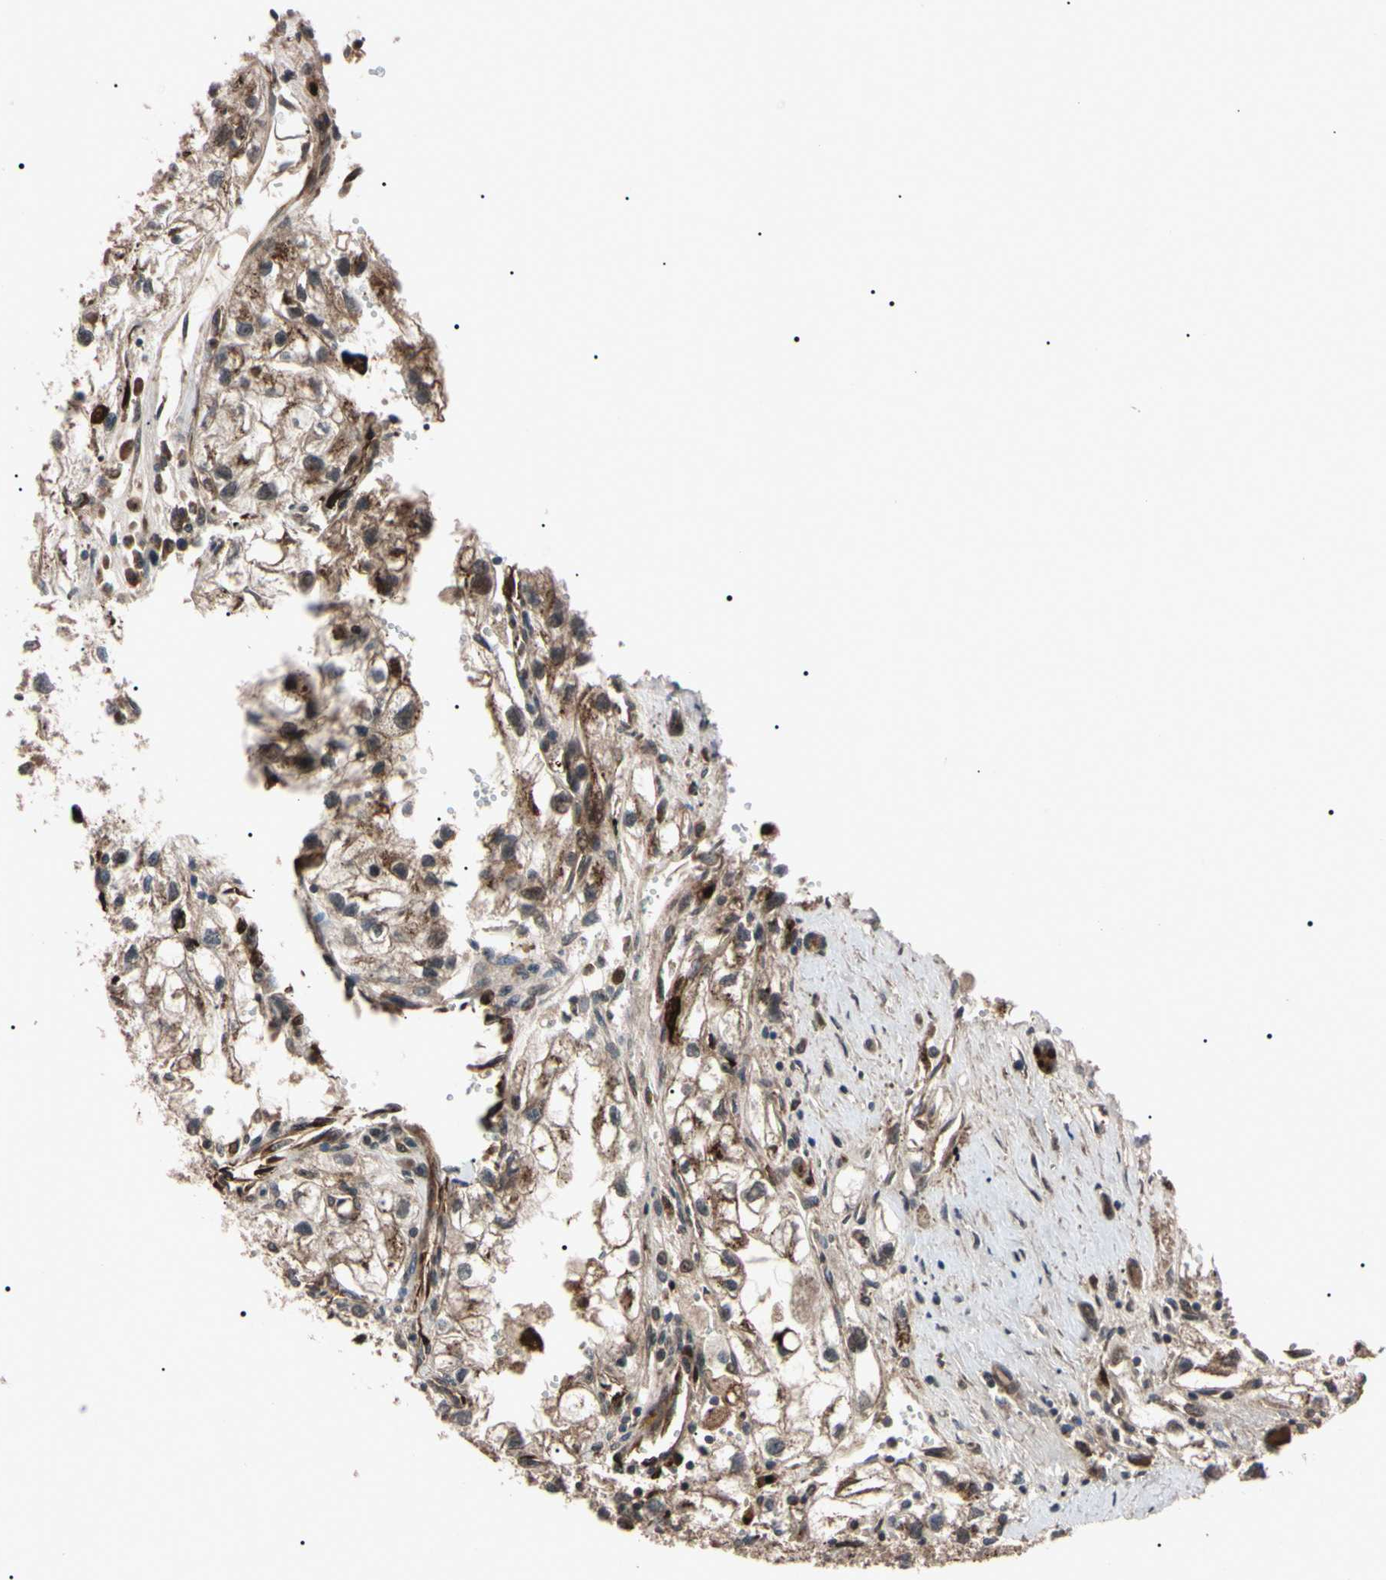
{"staining": {"intensity": "moderate", "quantity": ">75%", "location": "cytoplasmic/membranous"}, "tissue": "renal cancer", "cell_type": "Tumor cells", "image_type": "cancer", "snomed": [{"axis": "morphology", "description": "Adenocarcinoma, NOS"}, {"axis": "topography", "description": "Kidney"}], "caption": "There is medium levels of moderate cytoplasmic/membranous staining in tumor cells of adenocarcinoma (renal), as demonstrated by immunohistochemical staining (brown color).", "gene": "GUCY1B1", "patient": {"sex": "female", "age": 70}}